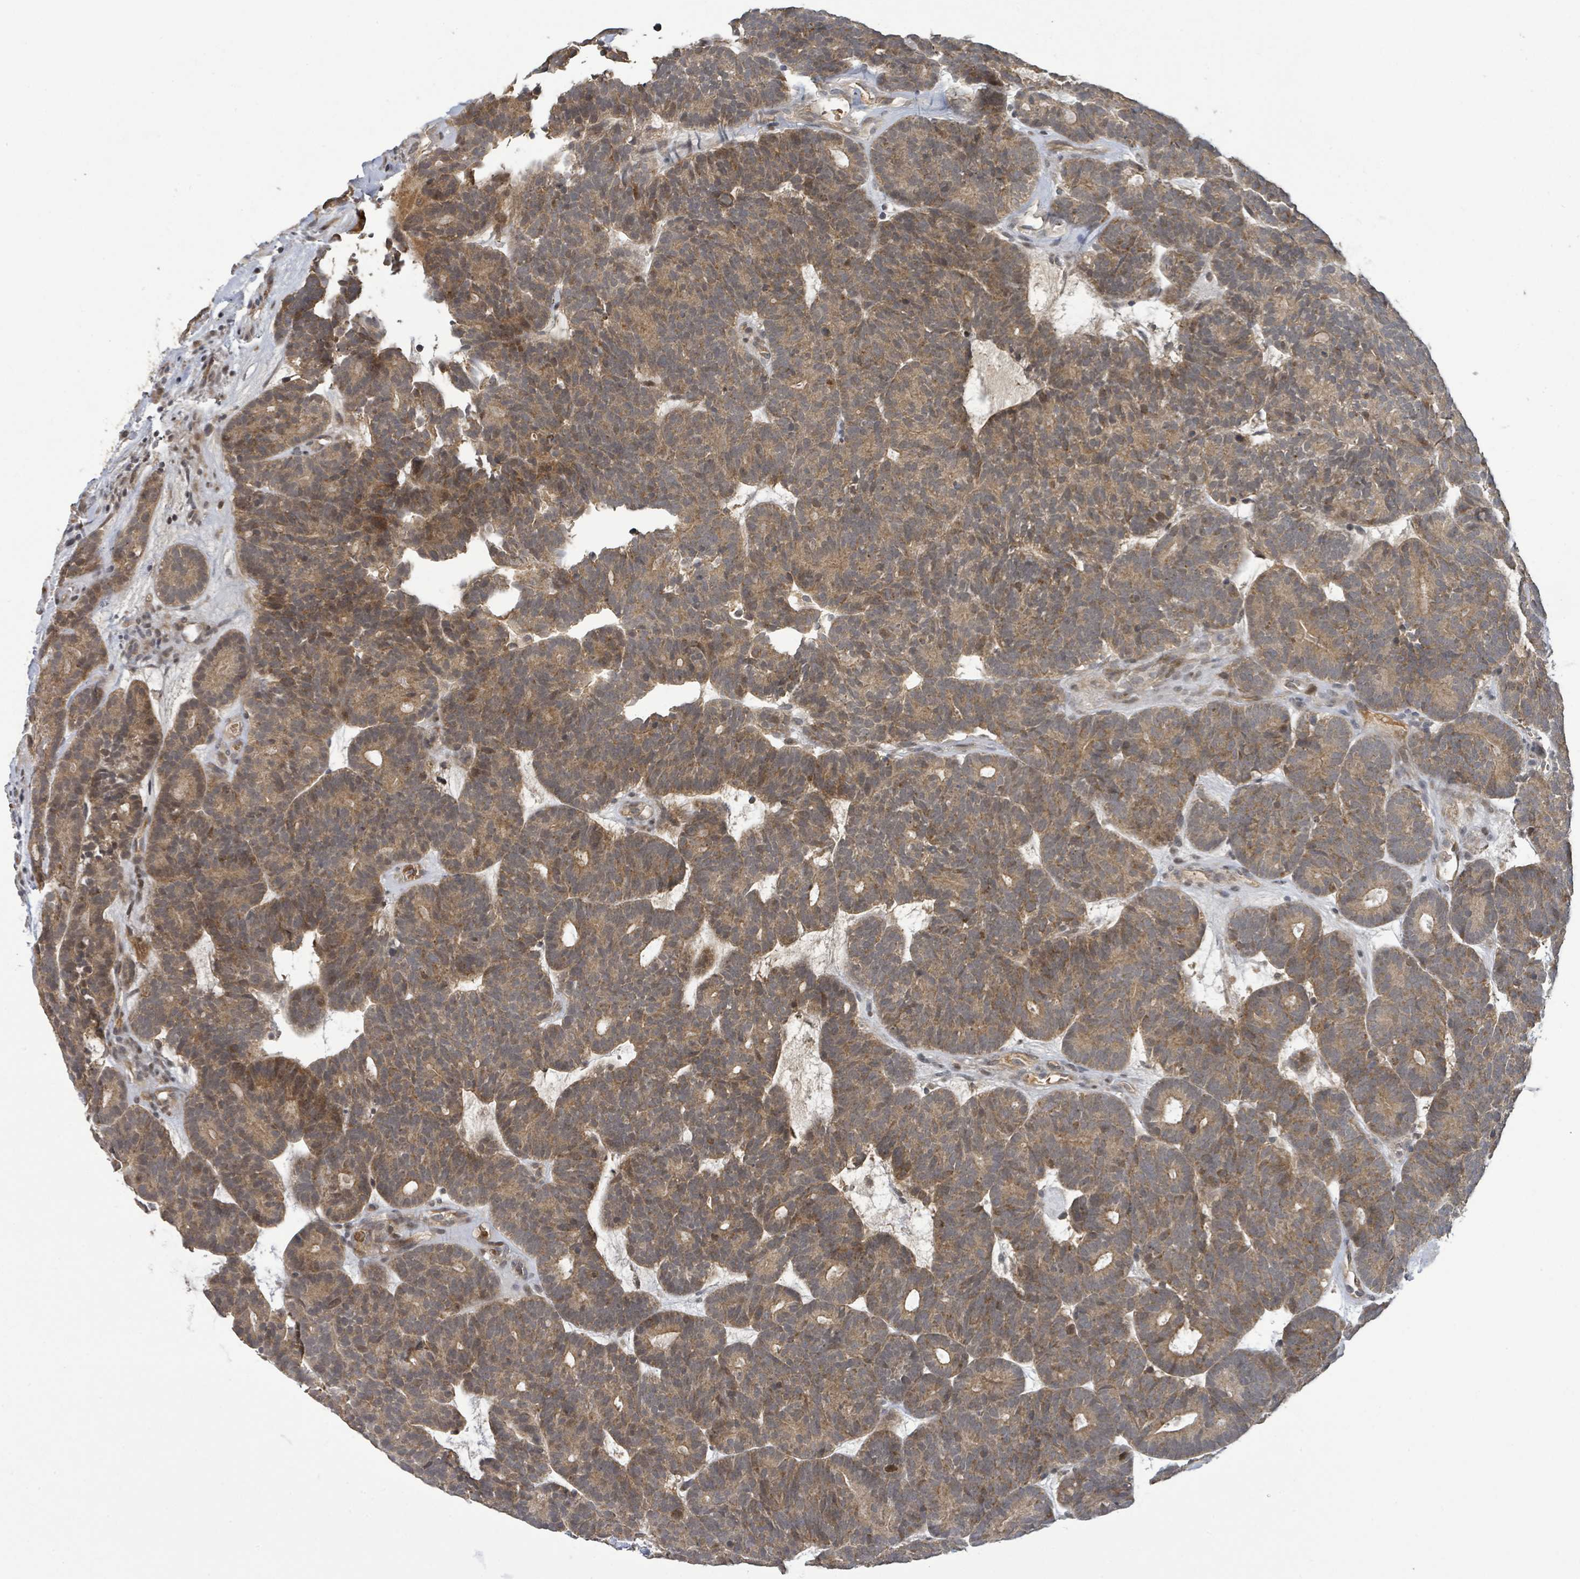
{"staining": {"intensity": "moderate", "quantity": ">75%", "location": "cytoplasmic/membranous"}, "tissue": "head and neck cancer", "cell_type": "Tumor cells", "image_type": "cancer", "snomed": [{"axis": "morphology", "description": "Adenocarcinoma, NOS"}, {"axis": "topography", "description": "Head-Neck"}], "caption": "Head and neck adenocarcinoma was stained to show a protein in brown. There is medium levels of moderate cytoplasmic/membranous staining in approximately >75% of tumor cells.", "gene": "ITGA11", "patient": {"sex": "female", "age": 81}}